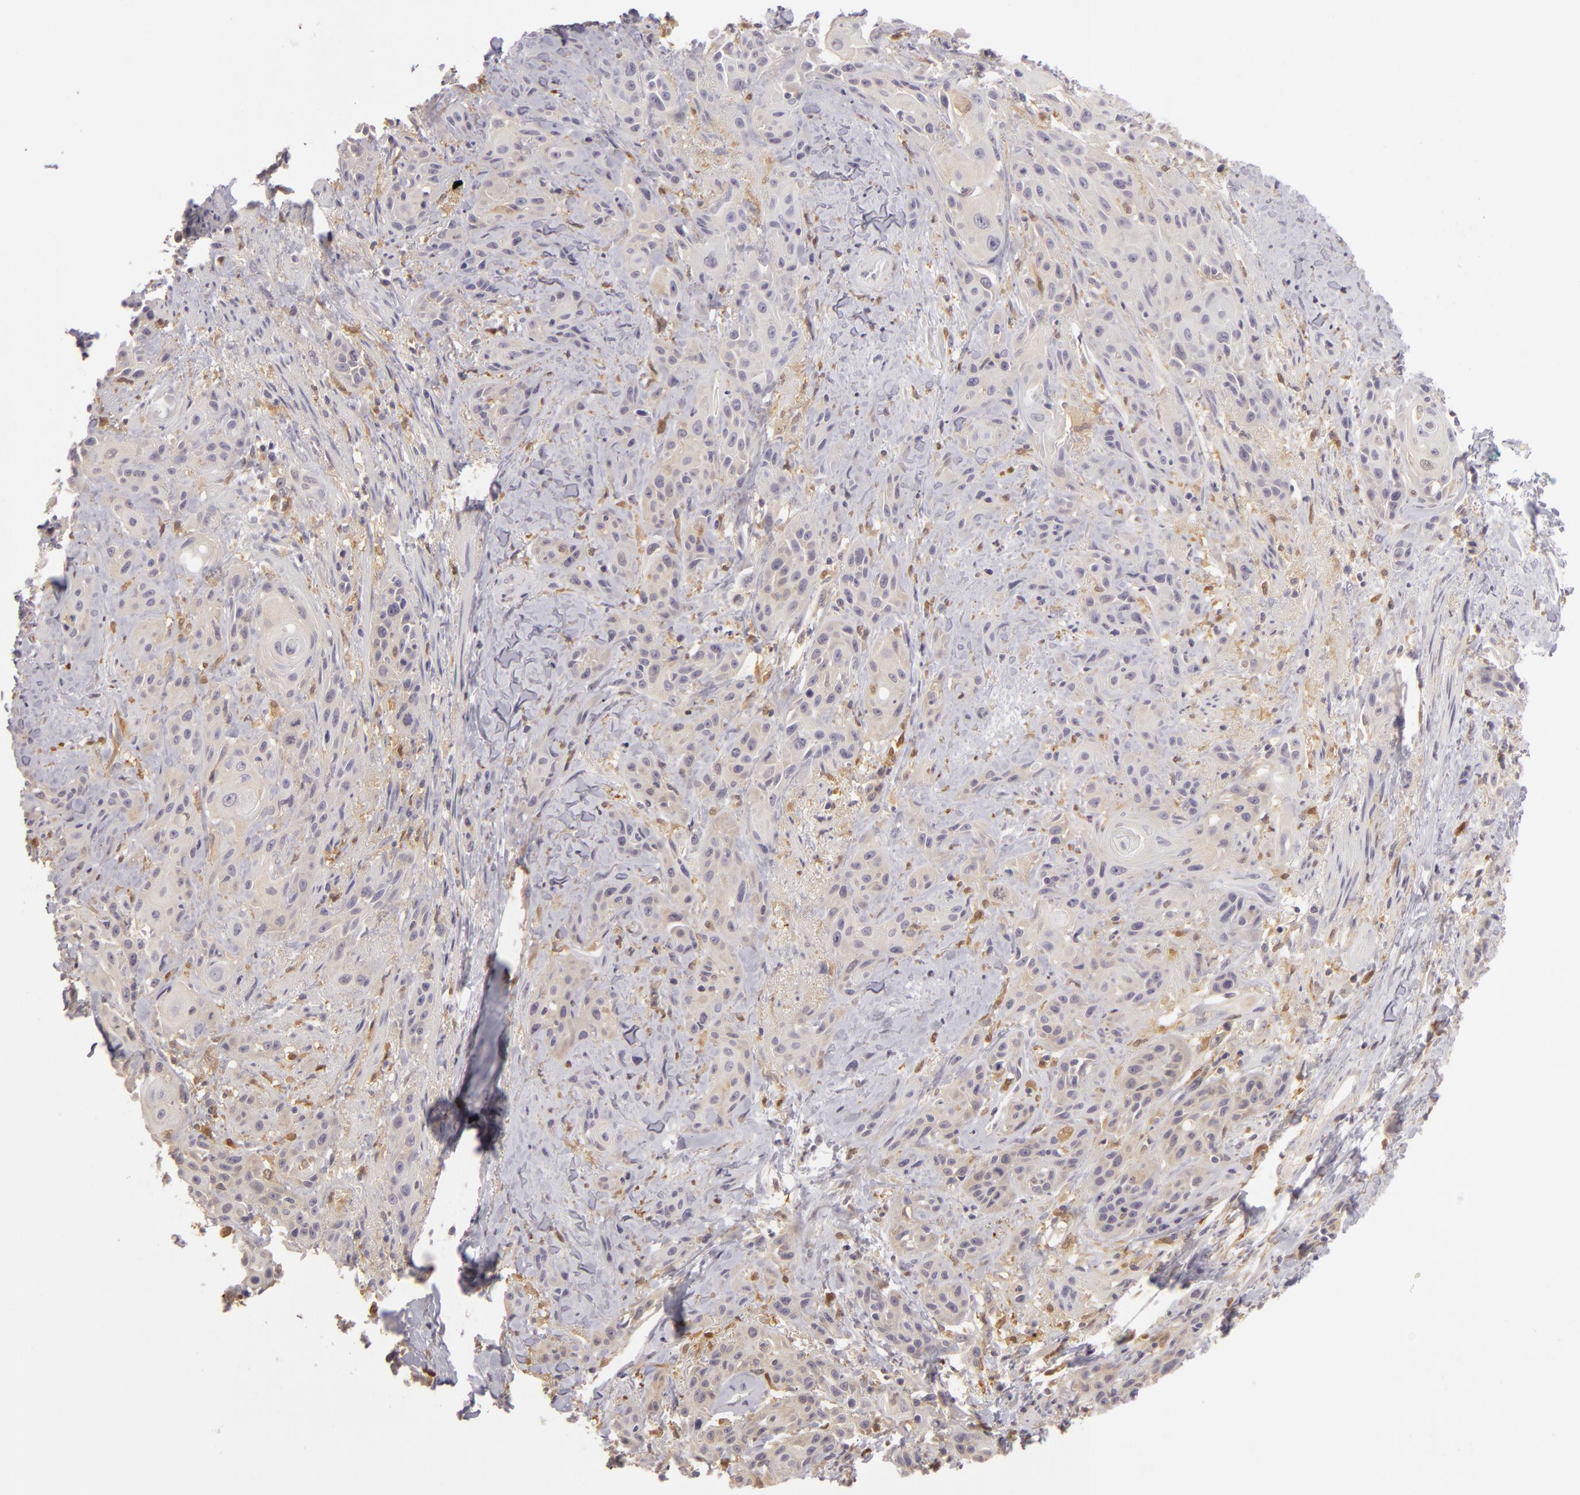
{"staining": {"intensity": "negative", "quantity": "none", "location": "none"}, "tissue": "skin cancer", "cell_type": "Tumor cells", "image_type": "cancer", "snomed": [{"axis": "morphology", "description": "Squamous cell carcinoma, NOS"}, {"axis": "topography", "description": "Skin"}, {"axis": "topography", "description": "Anal"}], "caption": "There is no significant staining in tumor cells of skin cancer.", "gene": "GNPDA1", "patient": {"sex": "male", "age": 64}}